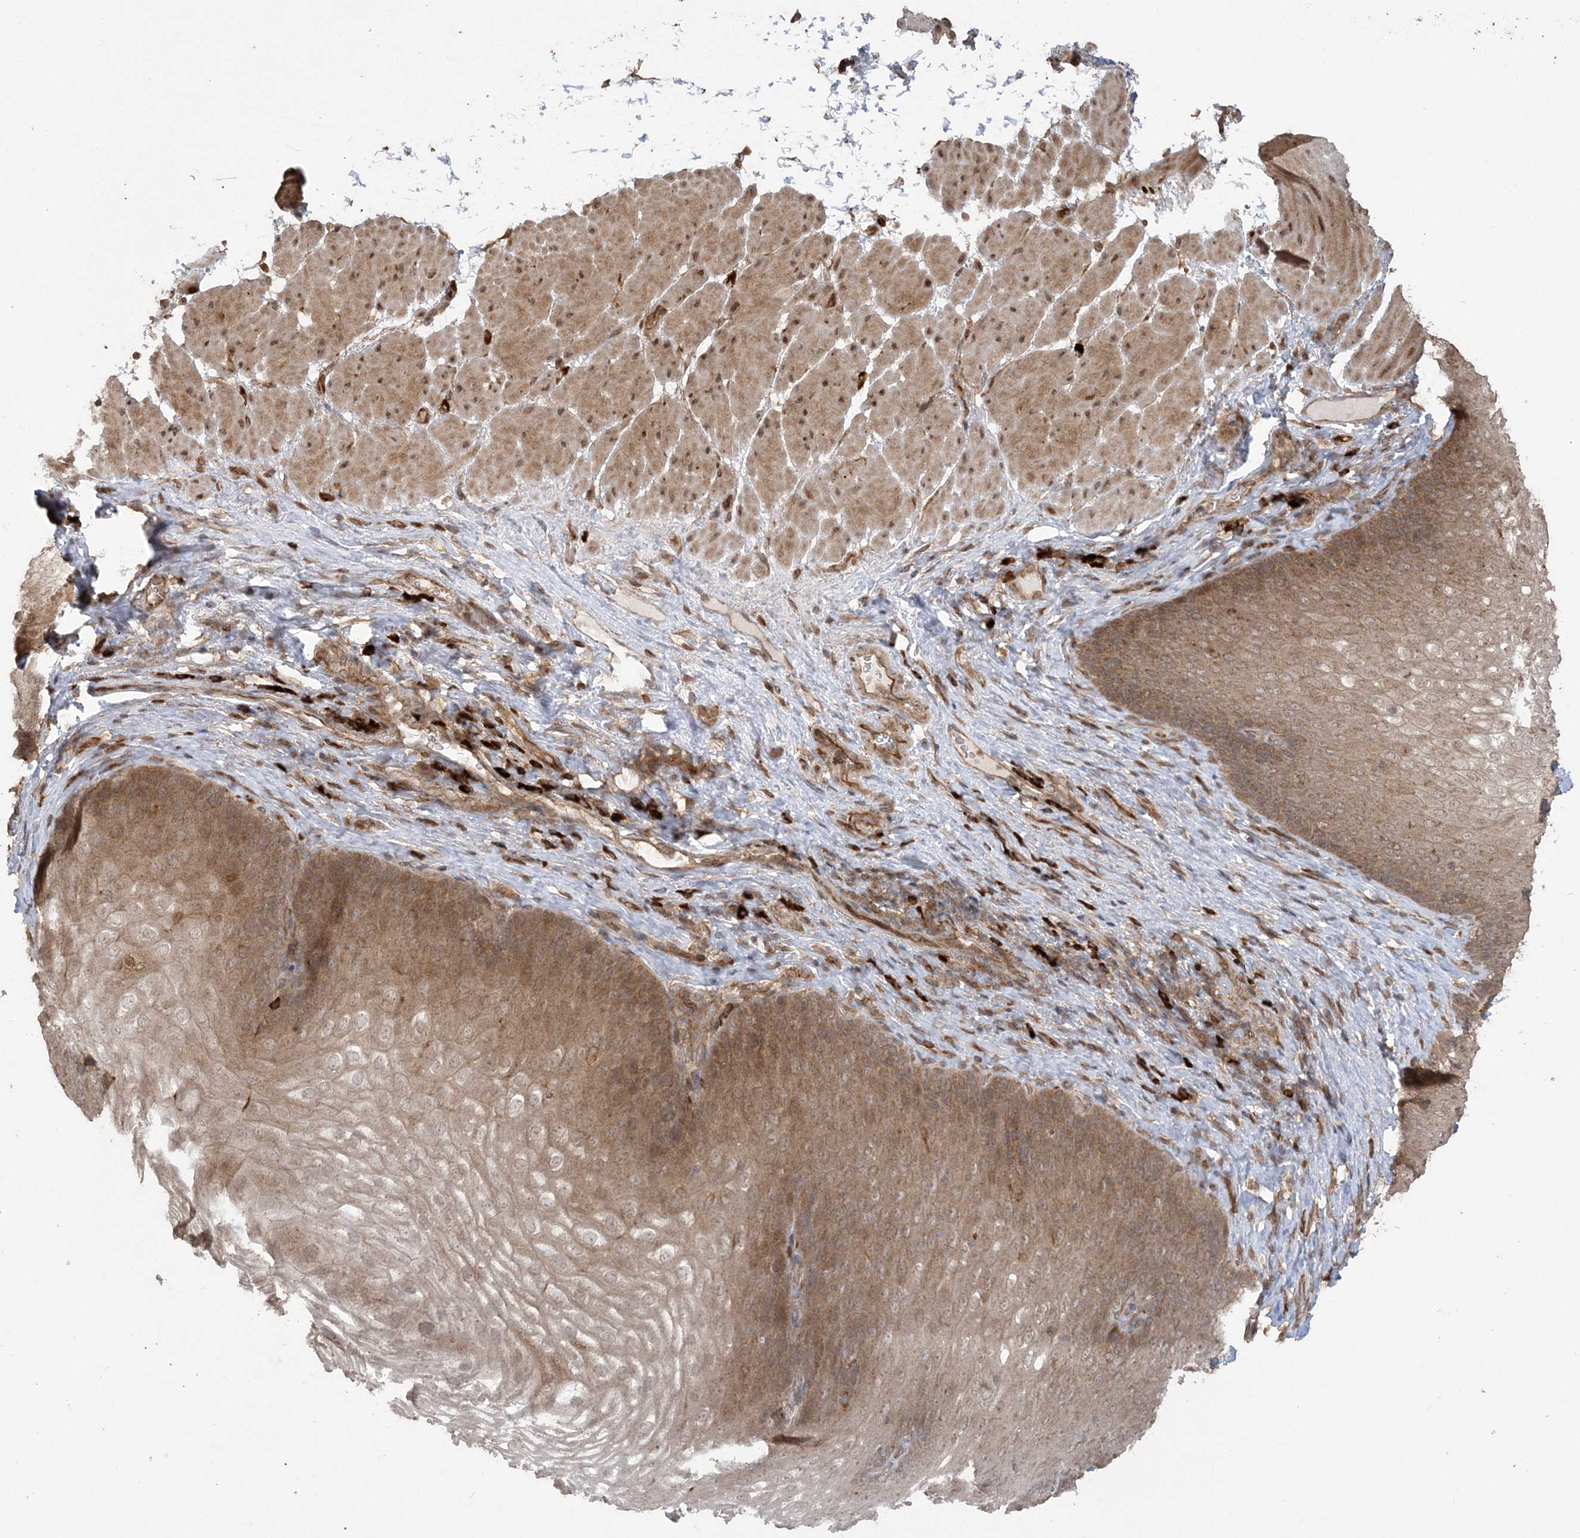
{"staining": {"intensity": "moderate", "quantity": "25%-75%", "location": "cytoplasmic/membranous"}, "tissue": "esophagus", "cell_type": "Squamous epithelial cells", "image_type": "normal", "snomed": [{"axis": "morphology", "description": "Normal tissue, NOS"}, {"axis": "topography", "description": "Esophagus"}], "caption": "A micrograph of human esophagus stained for a protein shows moderate cytoplasmic/membranous brown staining in squamous epithelial cells. The protein of interest is shown in brown color, while the nuclei are stained blue.", "gene": "HERPUD1", "patient": {"sex": "female", "age": 66}}